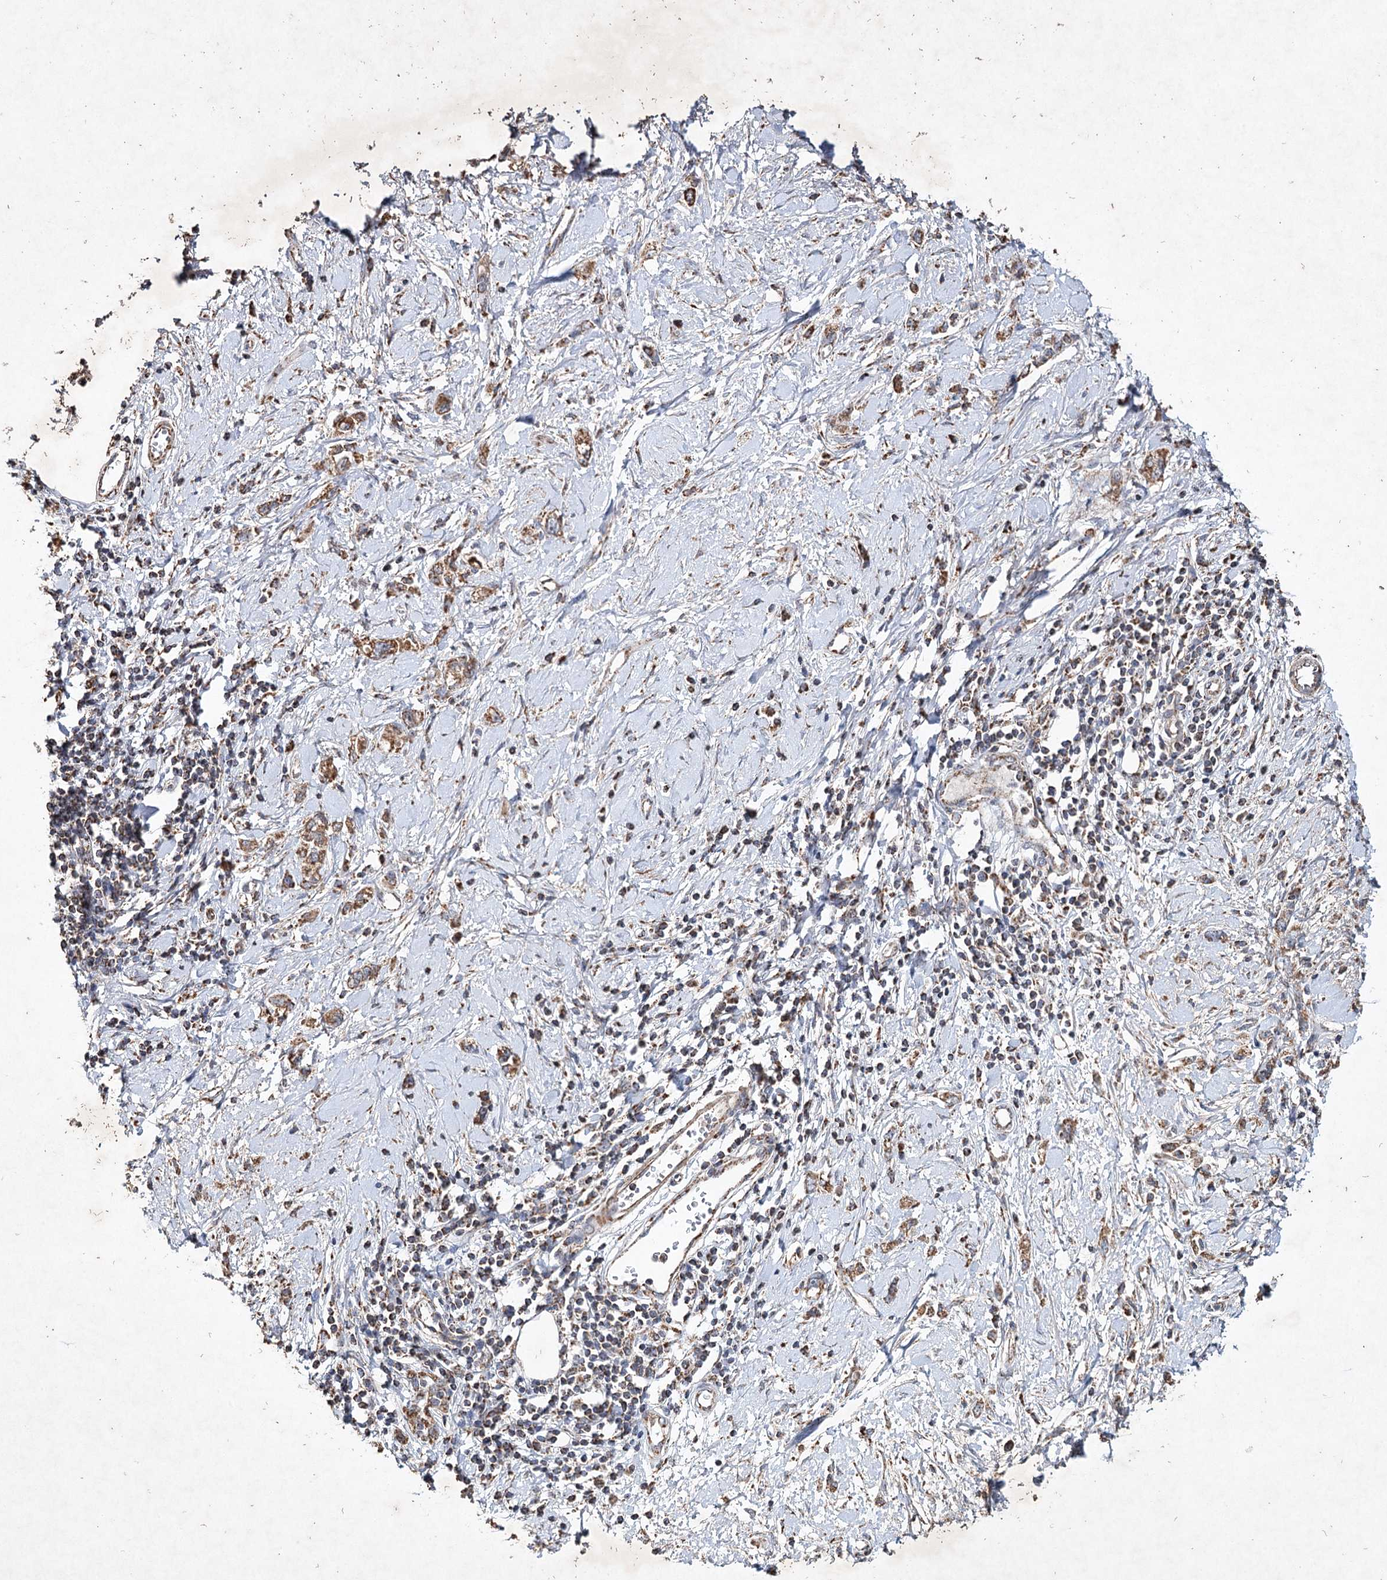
{"staining": {"intensity": "moderate", "quantity": ">75%", "location": "cytoplasmic/membranous"}, "tissue": "stomach cancer", "cell_type": "Tumor cells", "image_type": "cancer", "snomed": [{"axis": "morphology", "description": "Adenocarcinoma, NOS"}, {"axis": "topography", "description": "Stomach"}], "caption": "This photomicrograph displays immunohistochemistry (IHC) staining of stomach cancer (adenocarcinoma), with medium moderate cytoplasmic/membranous positivity in approximately >75% of tumor cells.", "gene": "PIK3CB", "patient": {"sex": "female", "age": 76}}